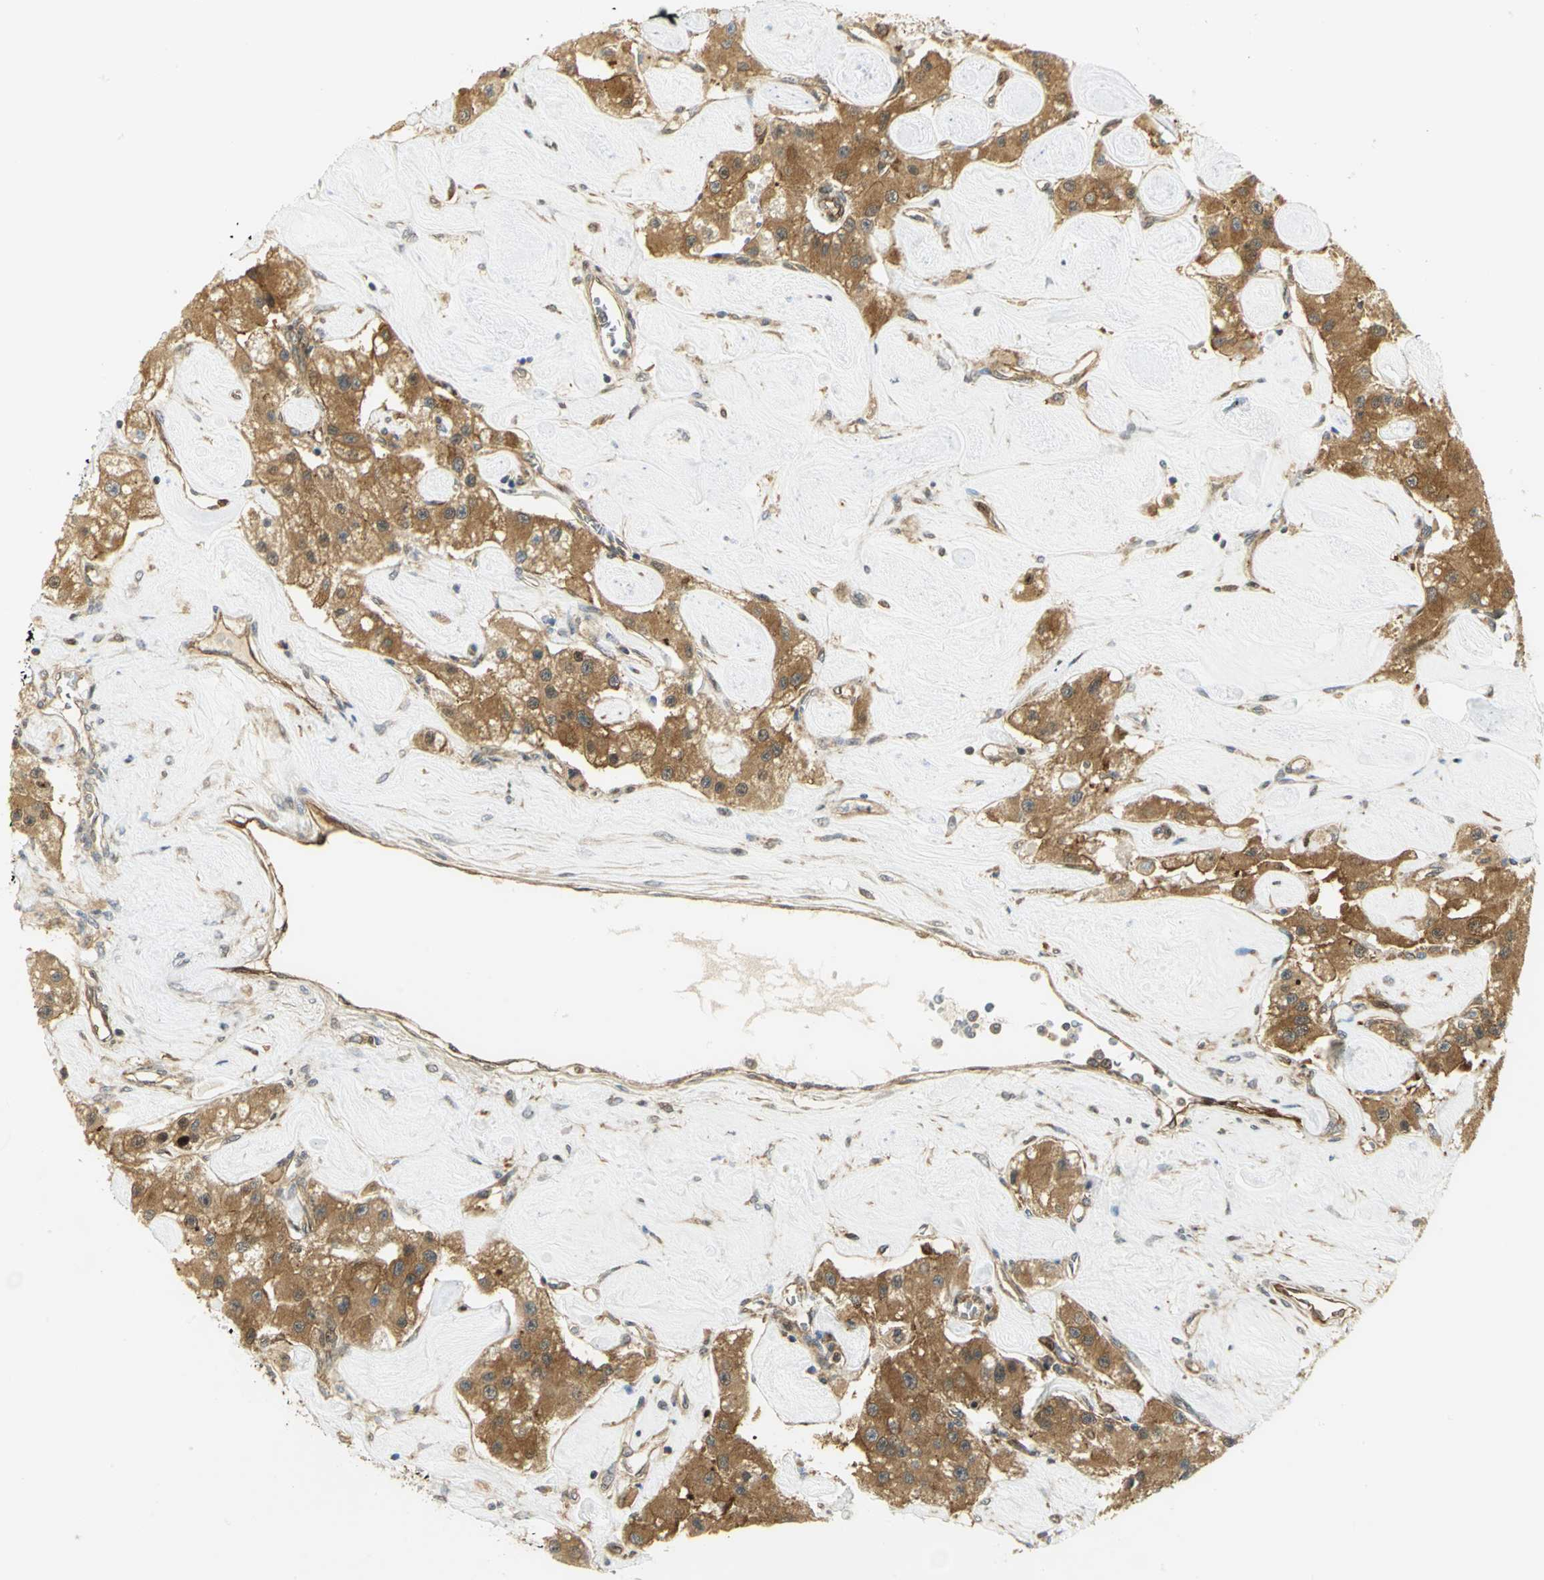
{"staining": {"intensity": "moderate", "quantity": ">75%", "location": "cytoplasmic/membranous"}, "tissue": "carcinoid", "cell_type": "Tumor cells", "image_type": "cancer", "snomed": [{"axis": "morphology", "description": "Carcinoid, malignant, NOS"}, {"axis": "topography", "description": "Pancreas"}], "caption": "The micrograph displays a brown stain indicating the presence of a protein in the cytoplasmic/membranous of tumor cells in carcinoid. (Stains: DAB (3,3'-diaminobenzidine) in brown, nuclei in blue, Microscopy: brightfield microscopy at high magnification).", "gene": "EEA1", "patient": {"sex": "male", "age": 41}}